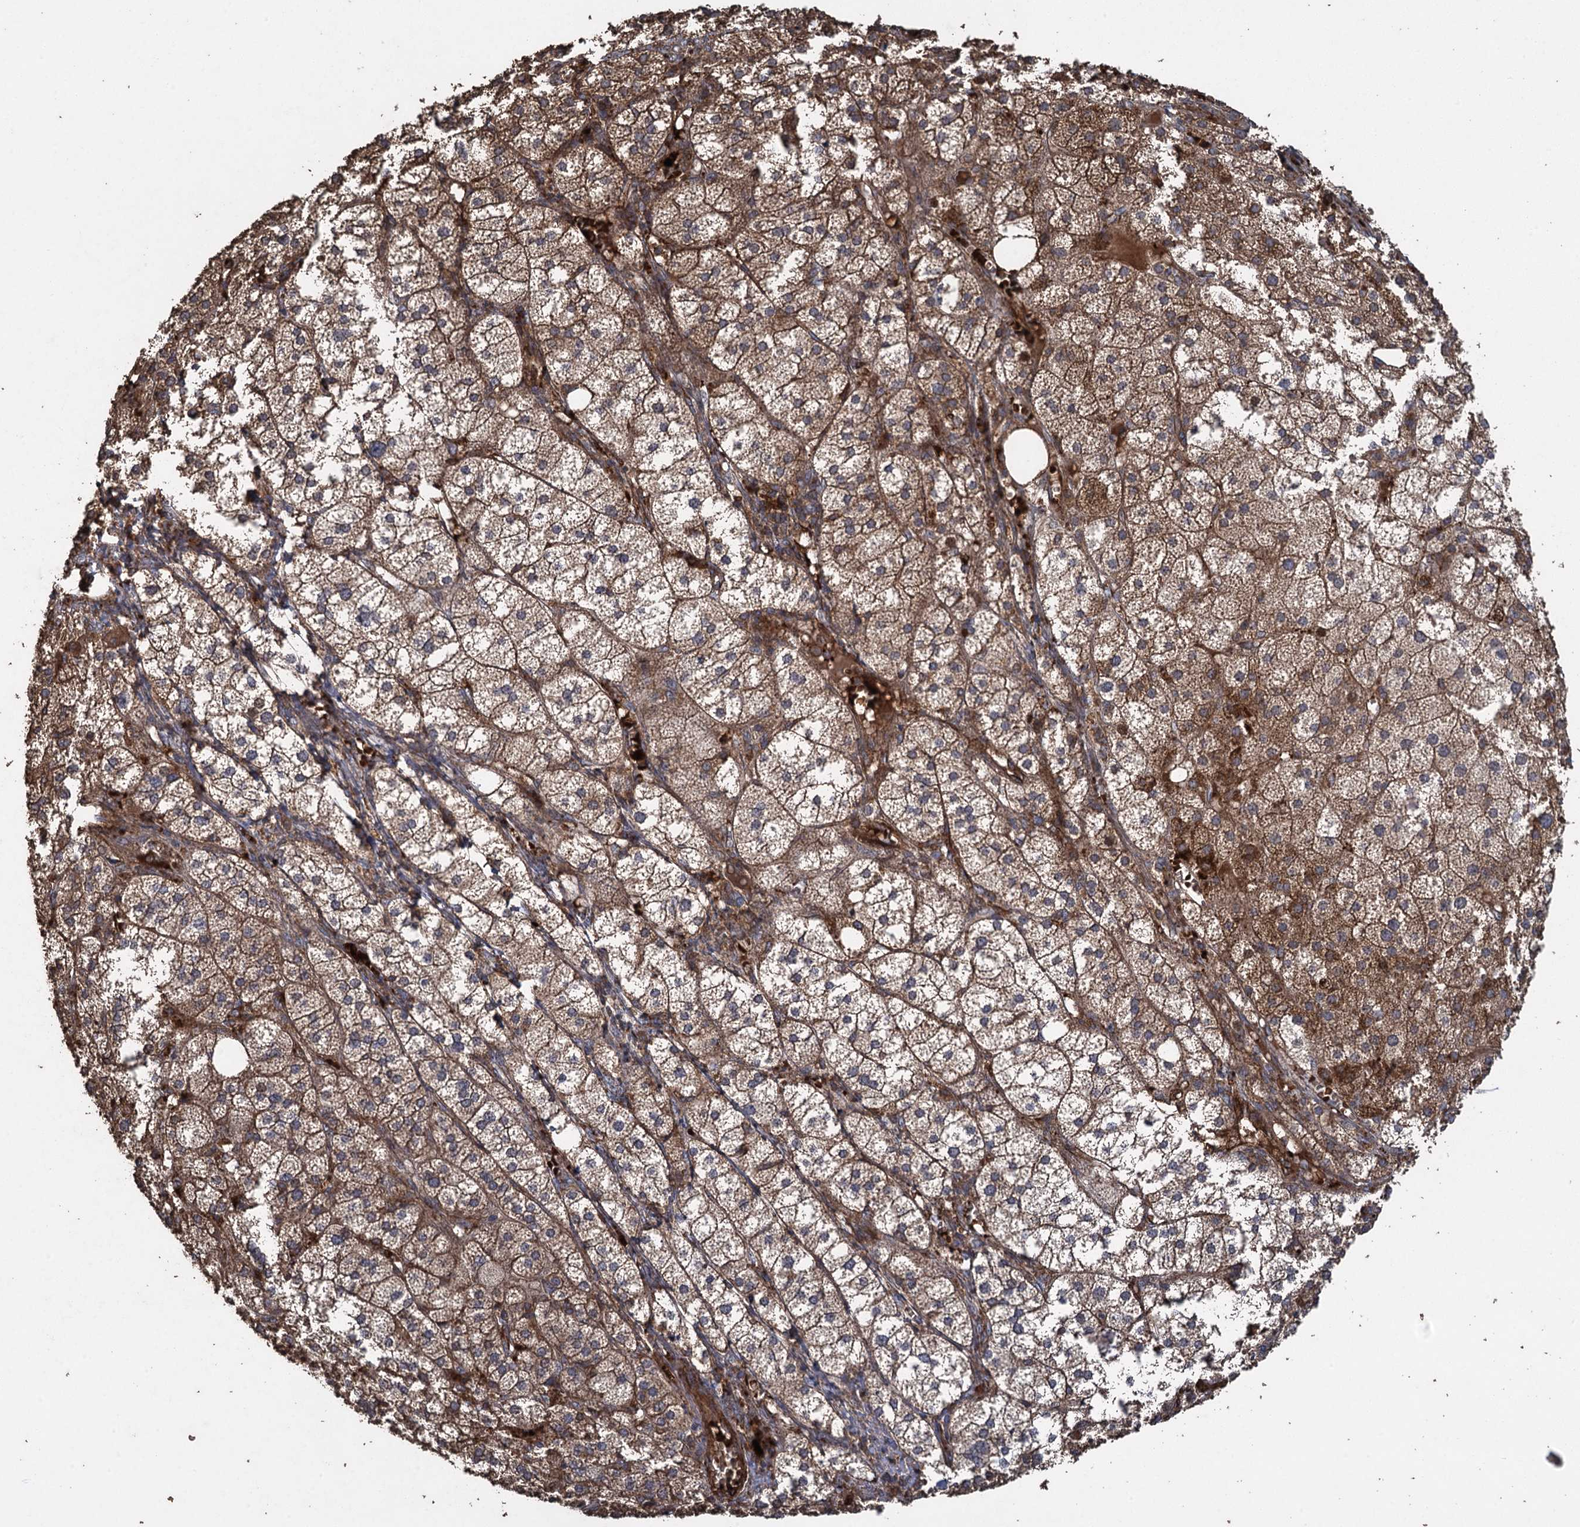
{"staining": {"intensity": "strong", "quantity": "25%-75%", "location": "cytoplasmic/membranous"}, "tissue": "adrenal gland", "cell_type": "Glandular cells", "image_type": "normal", "snomed": [{"axis": "morphology", "description": "Normal tissue, NOS"}, {"axis": "topography", "description": "Adrenal gland"}], "caption": "A brown stain highlights strong cytoplasmic/membranous staining of a protein in glandular cells of normal adrenal gland. (Brightfield microscopy of DAB IHC at high magnification).", "gene": "TXNDC11", "patient": {"sex": "female", "age": 61}}